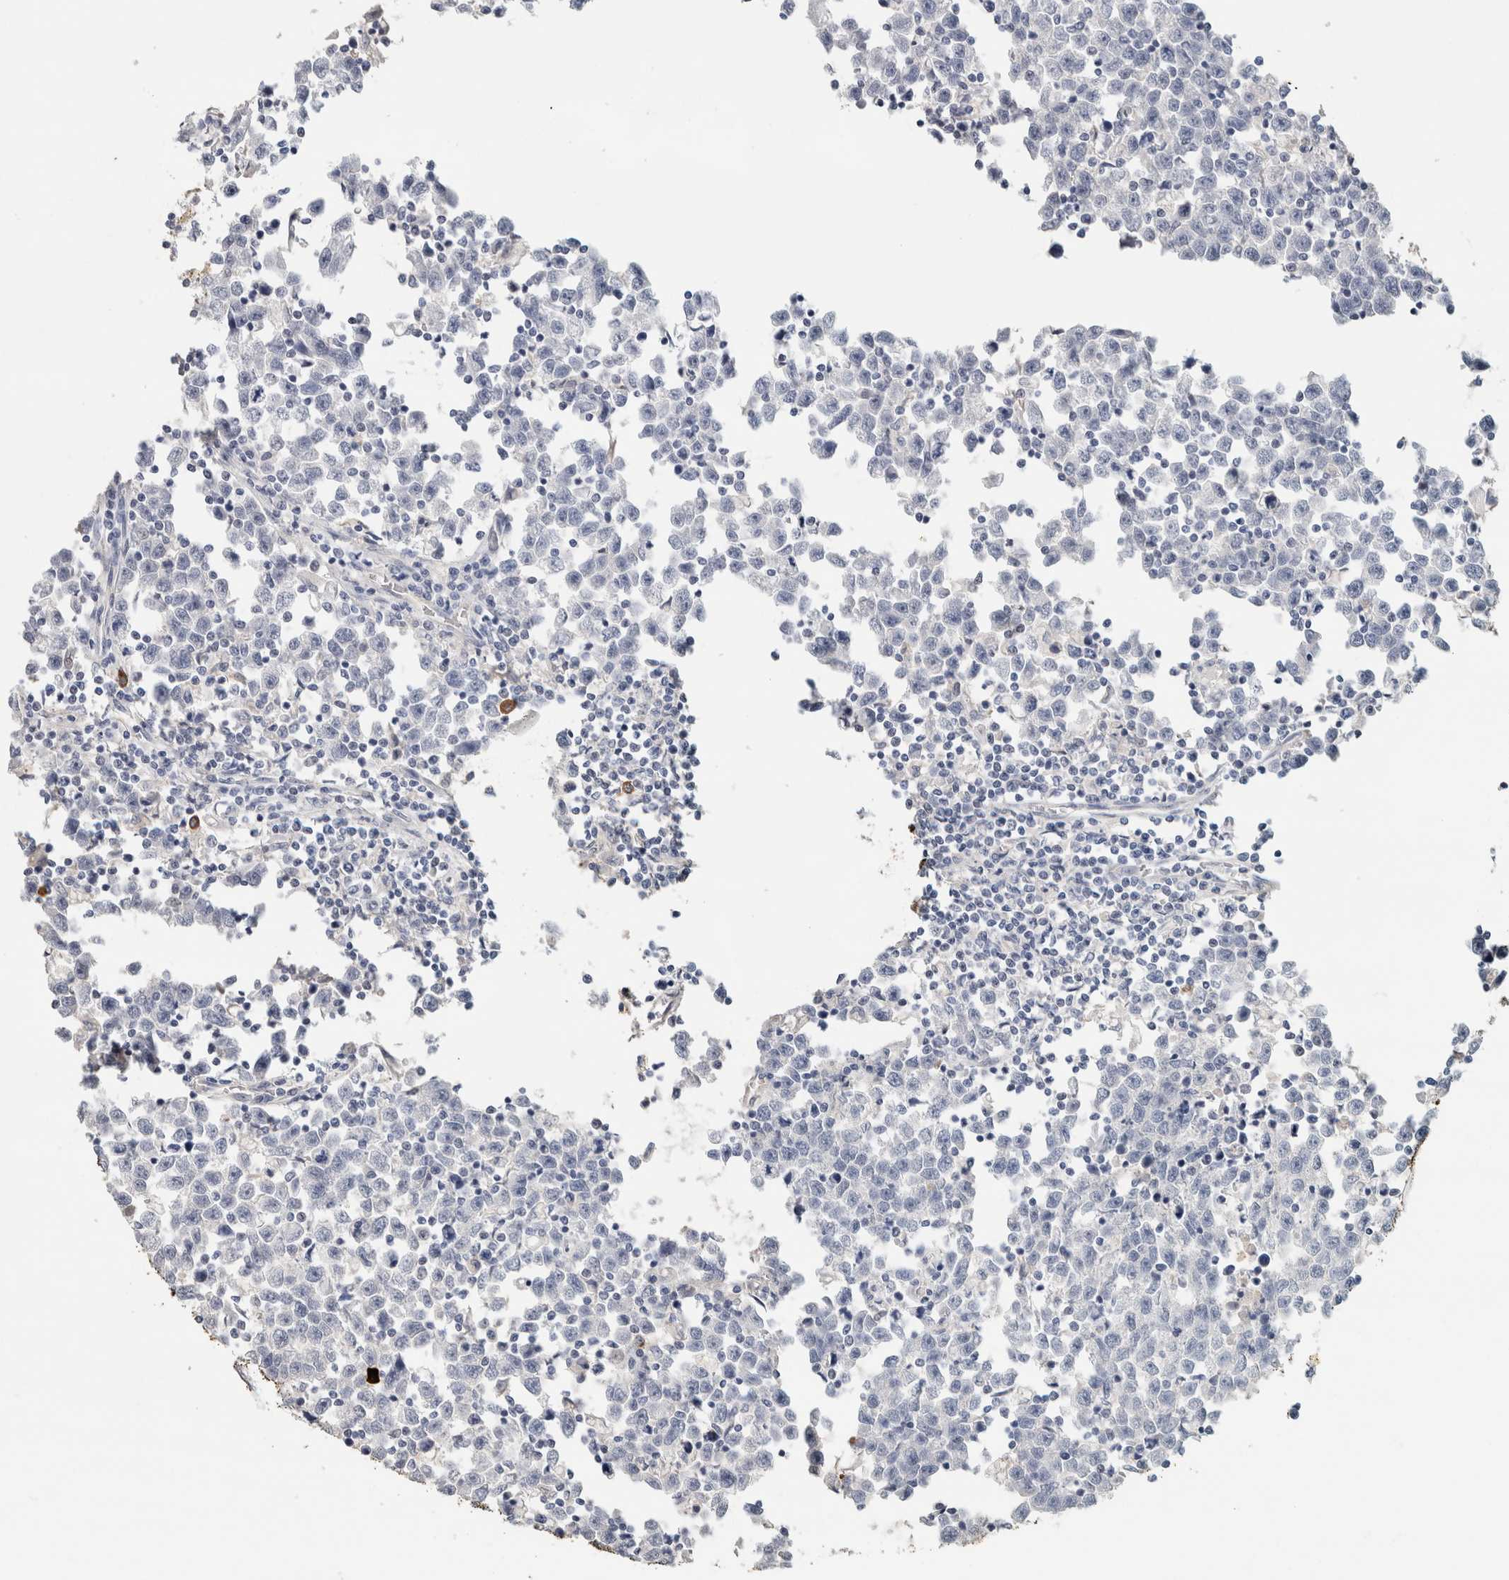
{"staining": {"intensity": "negative", "quantity": "none", "location": "none"}, "tissue": "testis cancer", "cell_type": "Tumor cells", "image_type": "cancer", "snomed": [{"axis": "morphology", "description": "Seminoma, NOS"}, {"axis": "topography", "description": "Testis"}], "caption": "High power microscopy histopathology image of an immunohistochemistry histopathology image of seminoma (testis), revealing no significant positivity in tumor cells.", "gene": "IL6", "patient": {"sex": "male", "age": 43}}